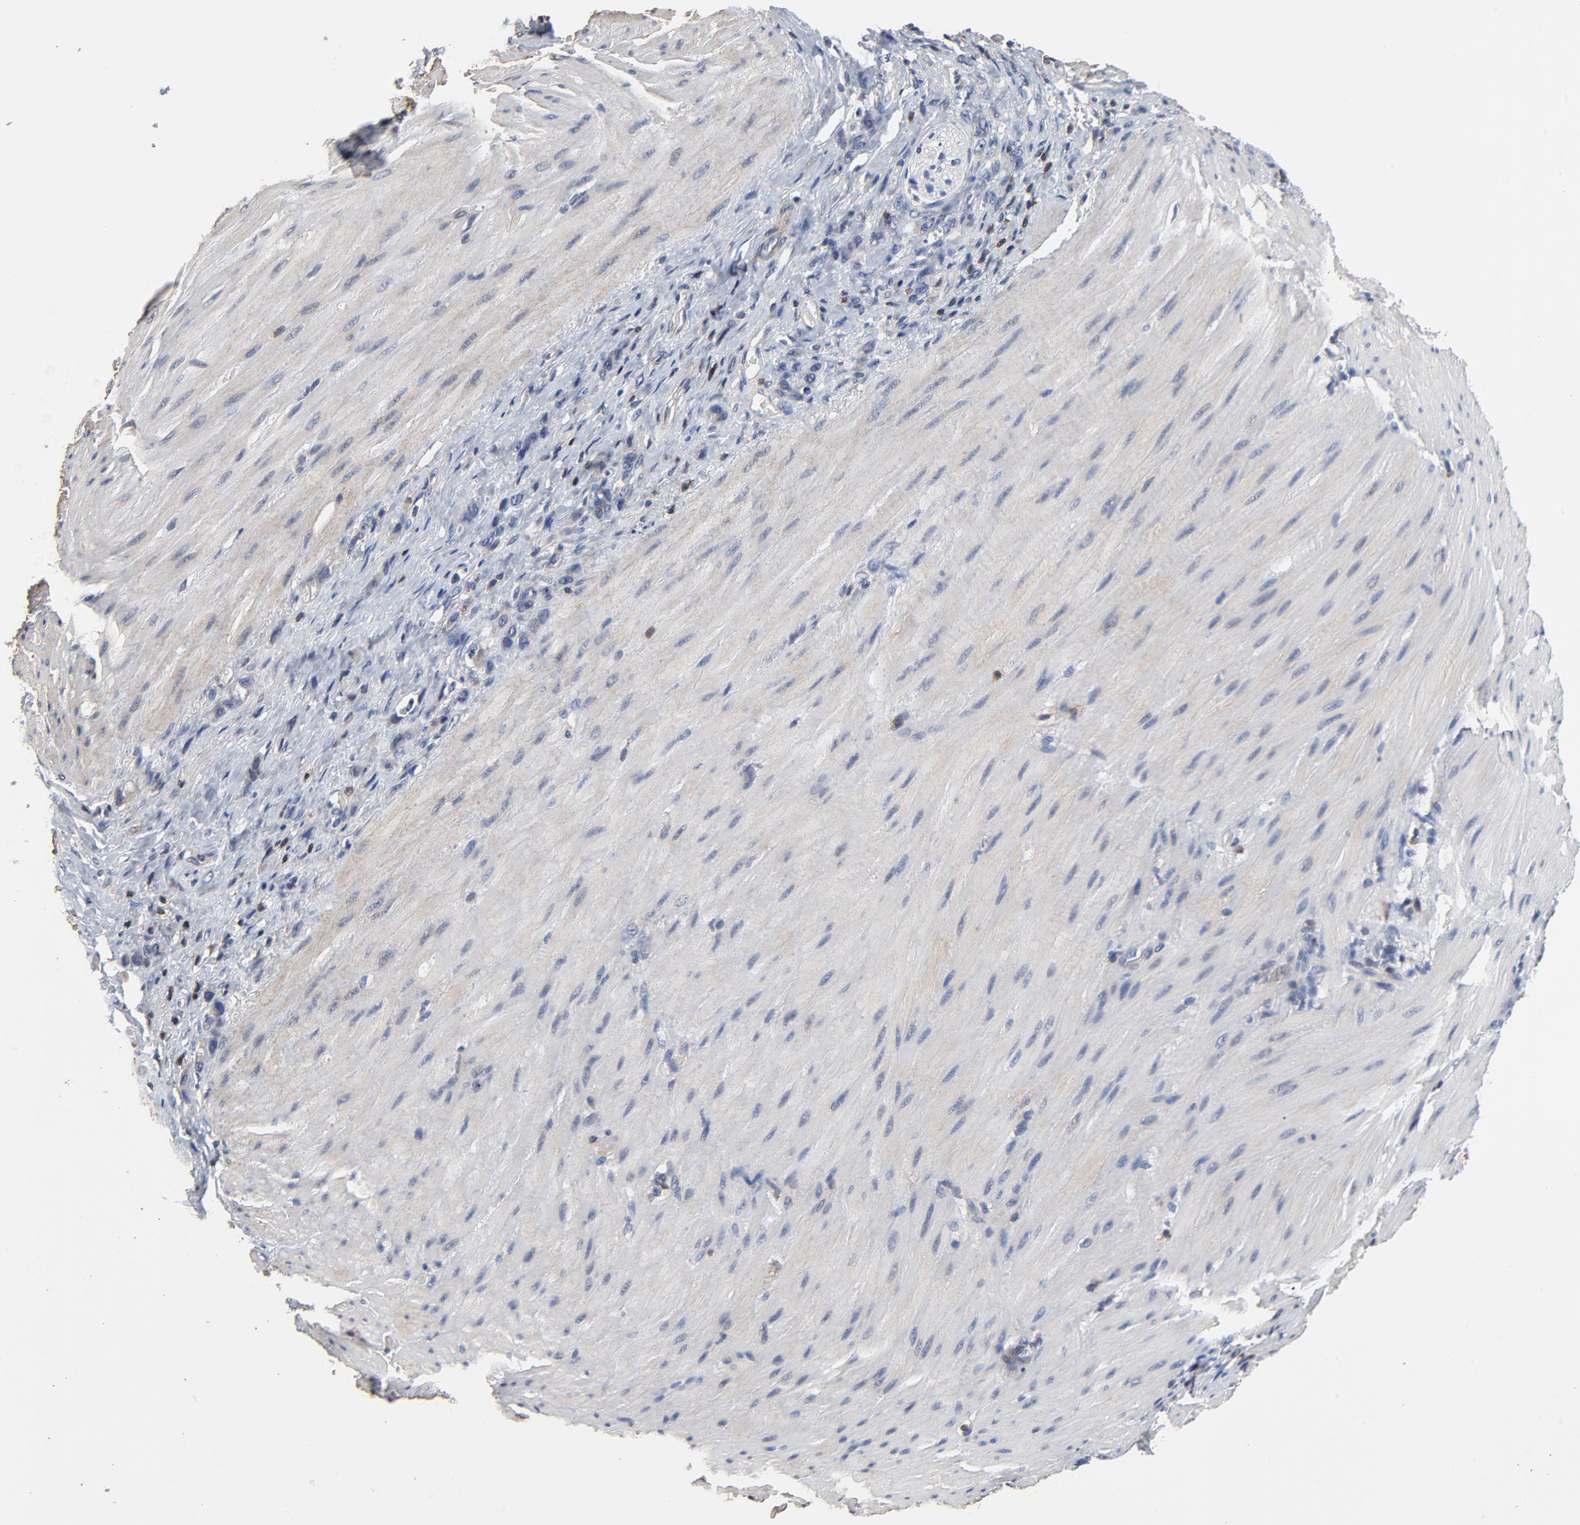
{"staining": {"intensity": "weak", "quantity": "<25%", "location": "cytoplasmic/membranous"}, "tissue": "stomach cancer", "cell_type": "Tumor cells", "image_type": "cancer", "snomed": [{"axis": "morphology", "description": "Normal tissue, NOS"}, {"axis": "morphology", "description": "Adenocarcinoma, NOS"}, {"axis": "topography", "description": "Stomach"}], "caption": "IHC histopathology image of stomach cancer stained for a protein (brown), which displays no staining in tumor cells. (DAB immunohistochemistry with hematoxylin counter stain).", "gene": "SKAP1", "patient": {"sex": "male", "age": 82}}